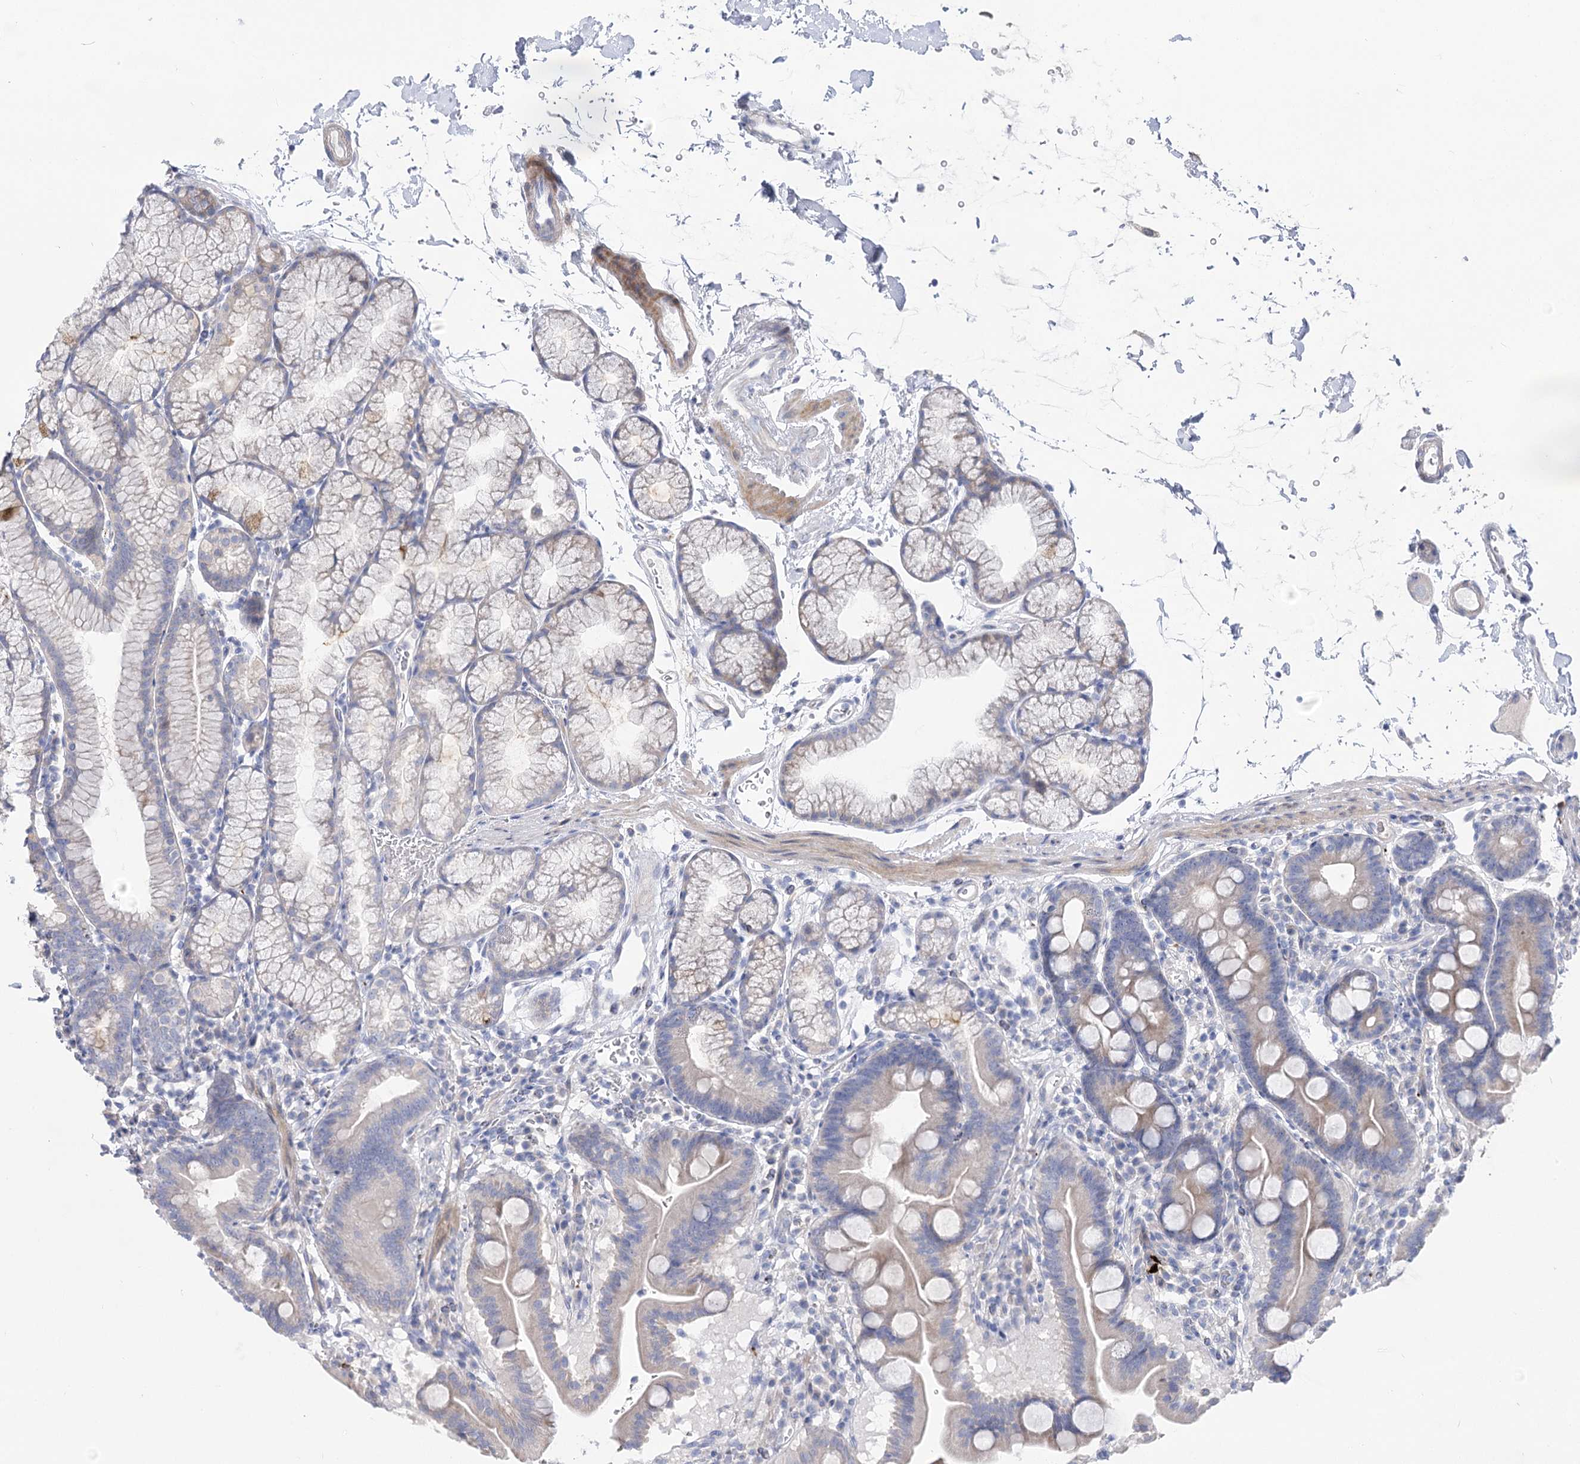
{"staining": {"intensity": "moderate", "quantity": "<25%", "location": "cytoplasmic/membranous"}, "tissue": "duodenum", "cell_type": "Glandular cells", "image_type": "normal", "snomed": [{"axis": "morphology", "description": "Normal tissue, NOS"}, {"axis": "topography", "description": "Duodenum"}], "caption": "IHC image of unremarkable duodenum: duodenum stained using immunohistochemistry (IHC) shows low levels of moderate protein expression localized specifically in the cytoplasmic/membranous of glandular cells, appearing as a cytoplasmic/membranous brown color.", "gene": "NRAP", "patient": {"sex": "male", "age": 54}}